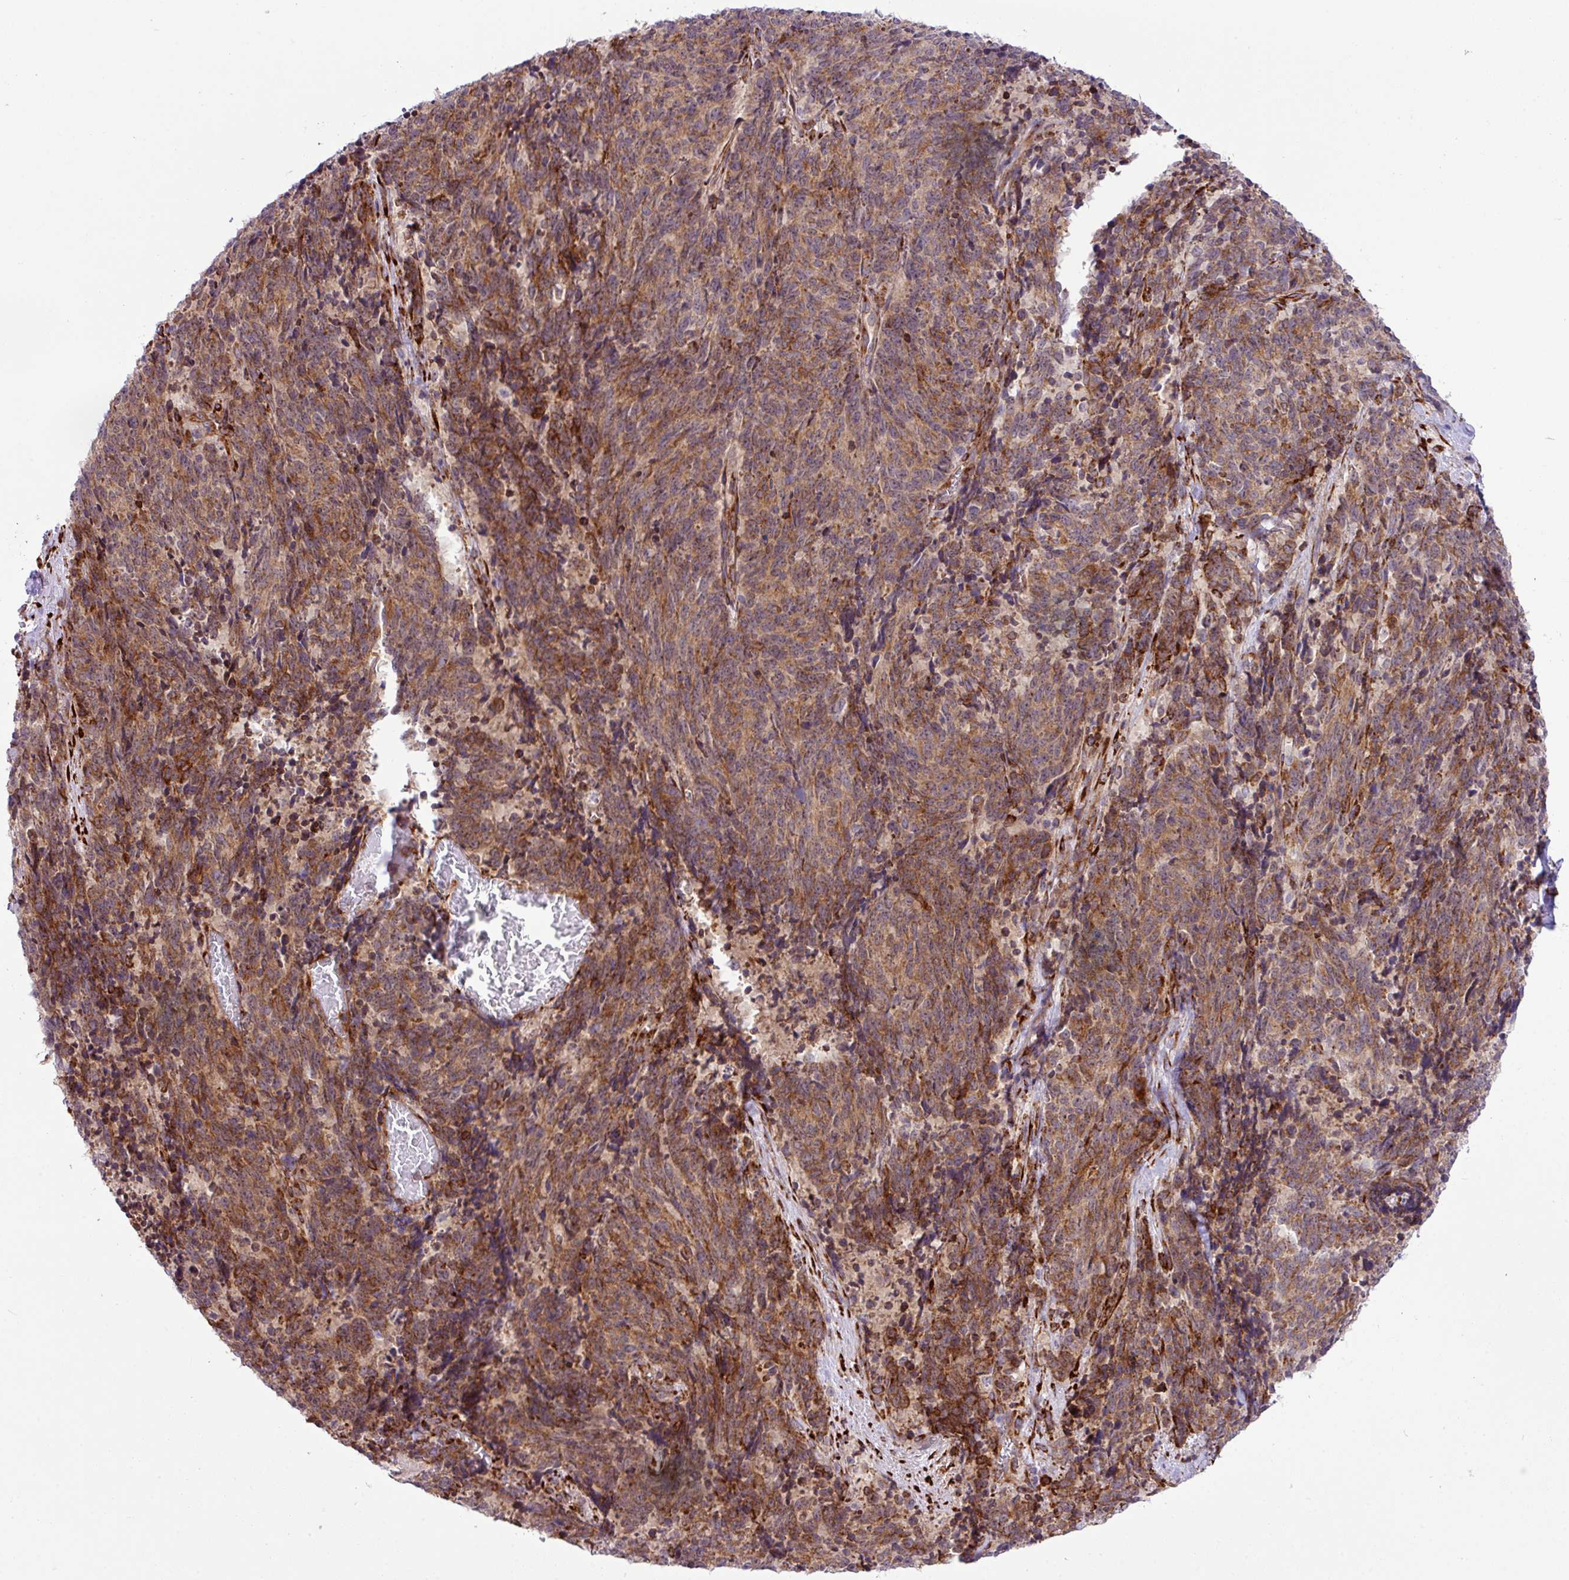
{"staining": {"intensity": "moderate", "quantity": ">75%", "location": "cytoplasmic/membranous"}, "tissue": "cervical cancer", "cell_type": "Tumor cells", "image_type": "cancer", "snomed": [{"axis": "morphology", "description": "Squamous cell carcinoma, NOS"}, {"axis": "topography", "description": "Cervix"}], "caption": "DAB (3,3'-diaminobenzidine) immunohistochemical staining of cervical cancer (squamous cell carcinoma) displays moderate cytoplasmic/membranous protein staining in about >75% of tumor cells.", "gene": "CFAP97", "patient": {"sex": "female", "age": 29}}